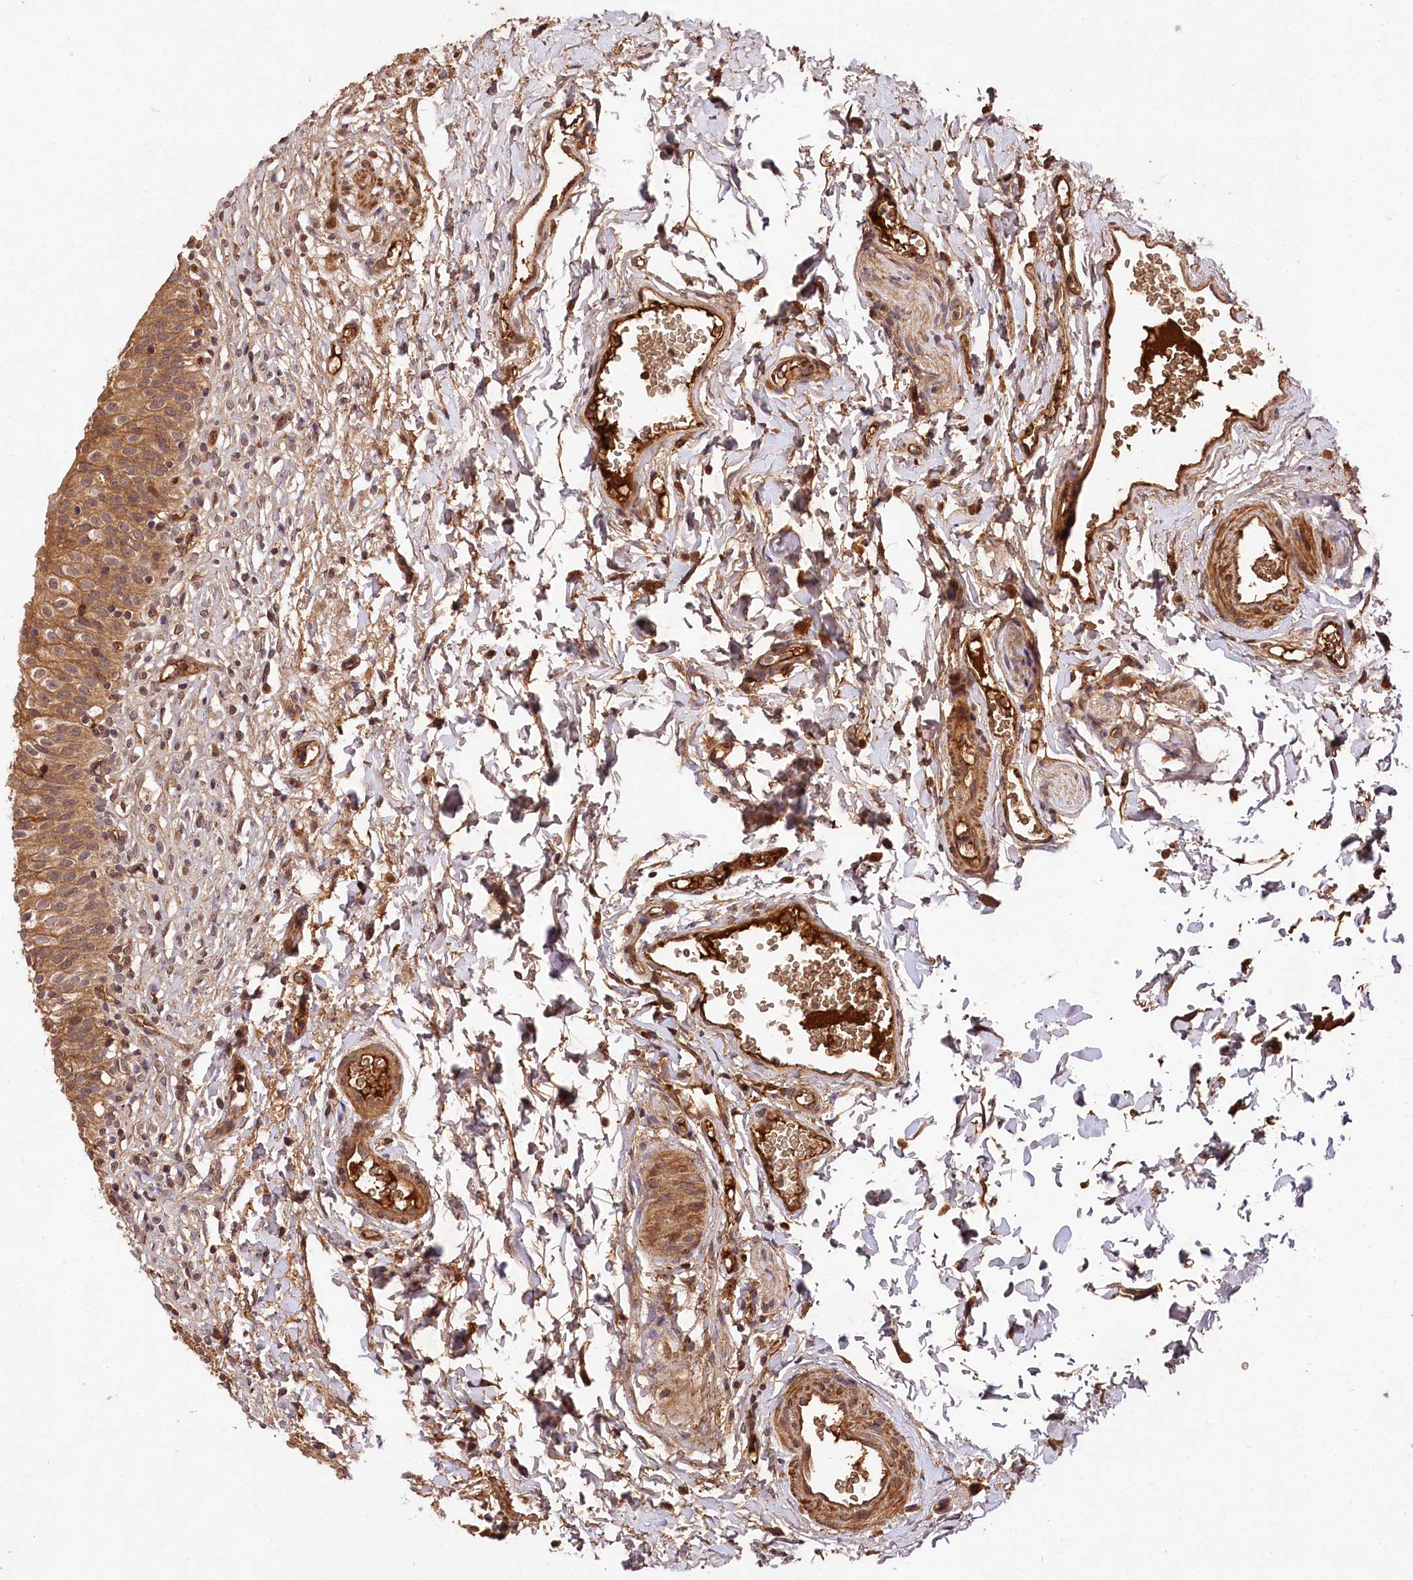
{"staining": {"intensity": "strong", "quantity": ">75%", "location": "cytoplasmic/membranous"}, "tissue": "urinary bladder", "cell_type": "Urothelial cells", "image_type": "normal", "snomed": [{"axis": "morphology", "description": "Normal tissue, NOS"}, {"axis": "topography", "description": "Urinary bladder"}], "caption": "This histopathology image displays immunohistochemistry staining of normal urinary bladder, with high strong cytoplasmic/membranous staining in about >75% of urothelial cells.", "gene": "MCF2L2", "patient": {"sex": "male", "age": 55}}